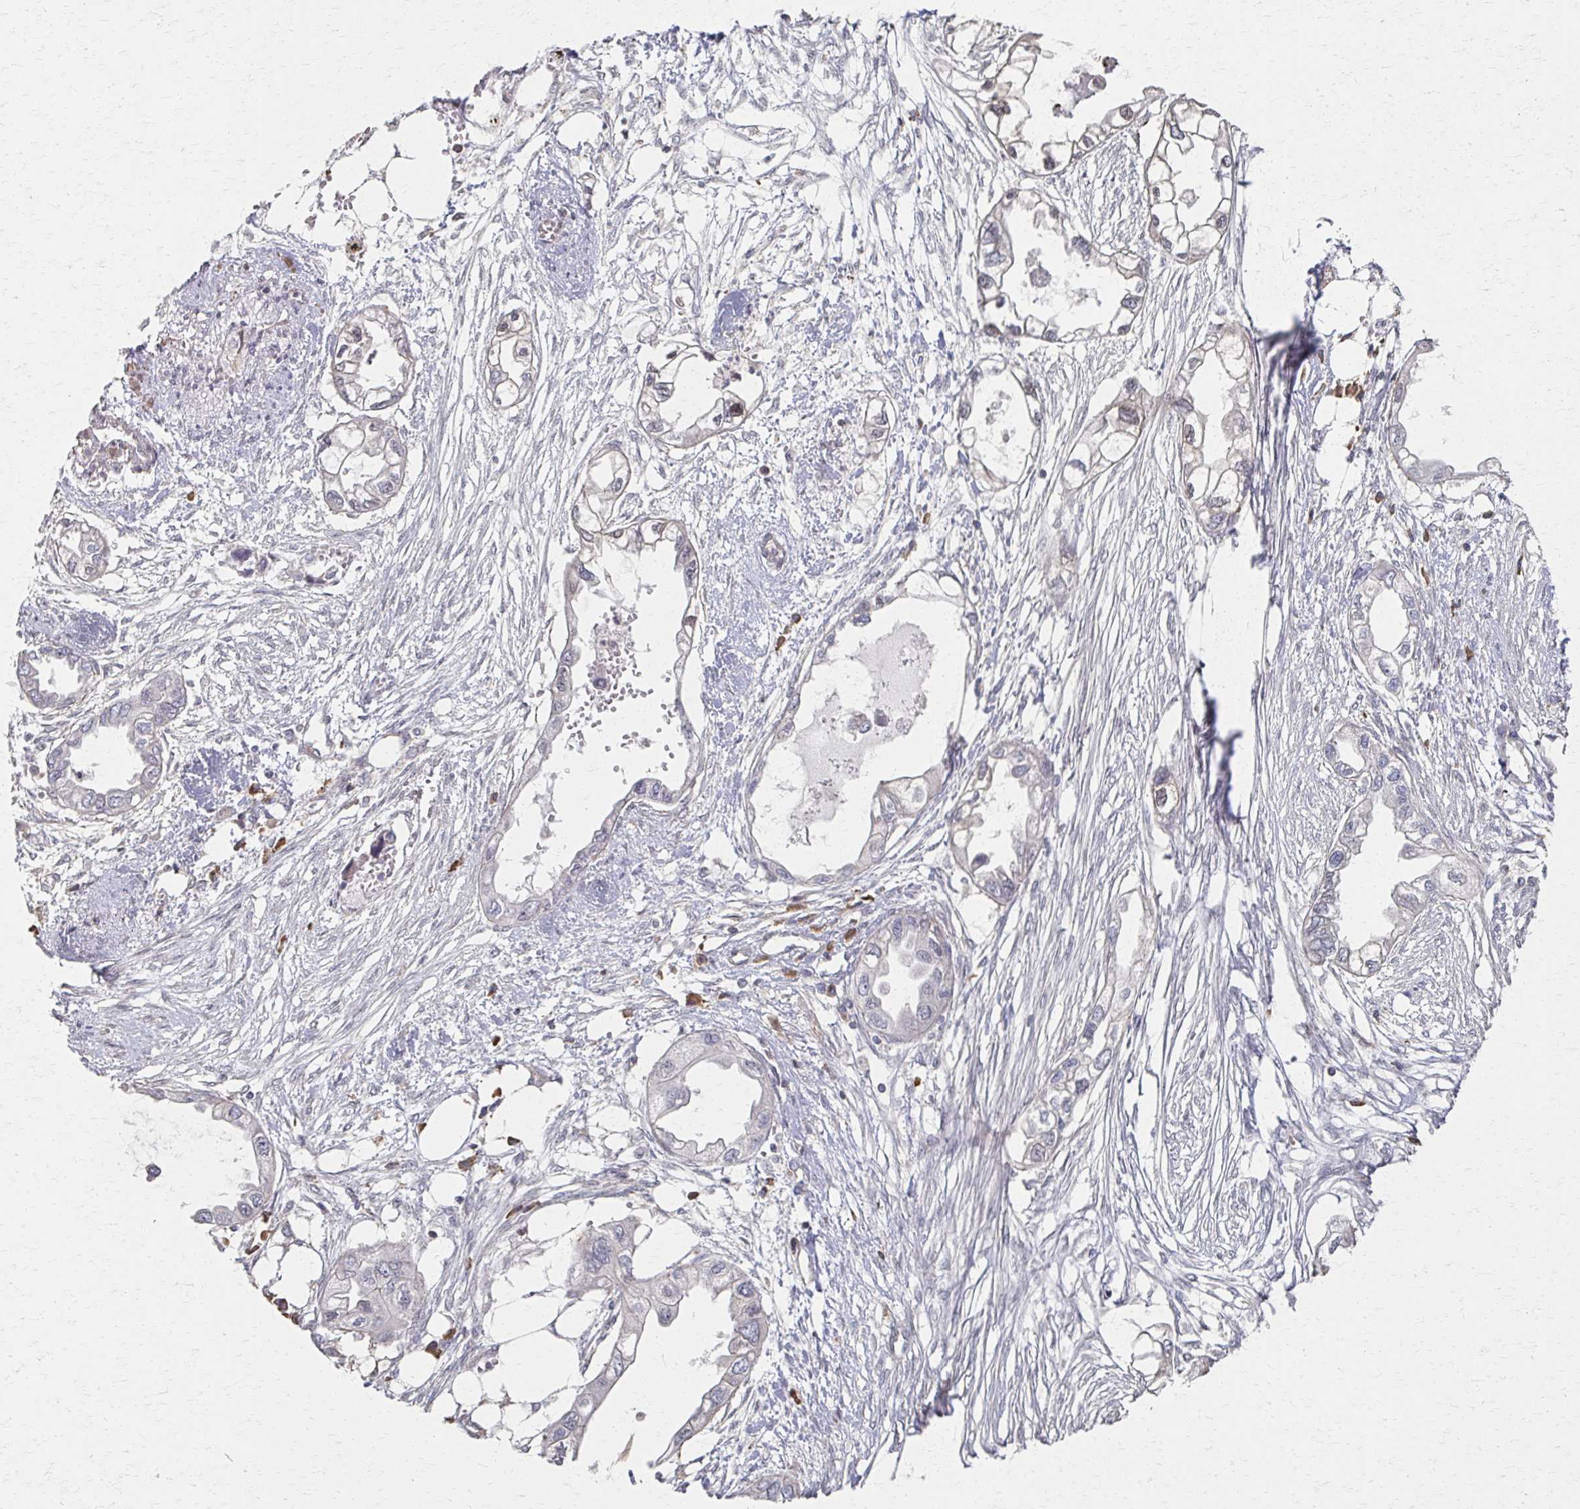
{"staining": {"intensity": "negative", "quantity": "none", "location": "none"}, "tissue": "endometrial cancer", "cell_type": "Tumor cells", "image_type": "cancer", "snomed": [{"axis": "morphology", "description": "Adenocarcinoma, NOS"}, {"axis": "morphology", "description": "Adenocarcinoma, metastatic, NOS"}, {"axis": "topography", "description": "Adipose tissue"}, {"axis": "topography", "description": "Endometrium"}], "caption": "Human endometrial adenocarcinoma stained for a protein using IHC reveals no positivity in tumor cells.", "gene": "EOLA2", "patient": {"sex": "female", "age": 67}}